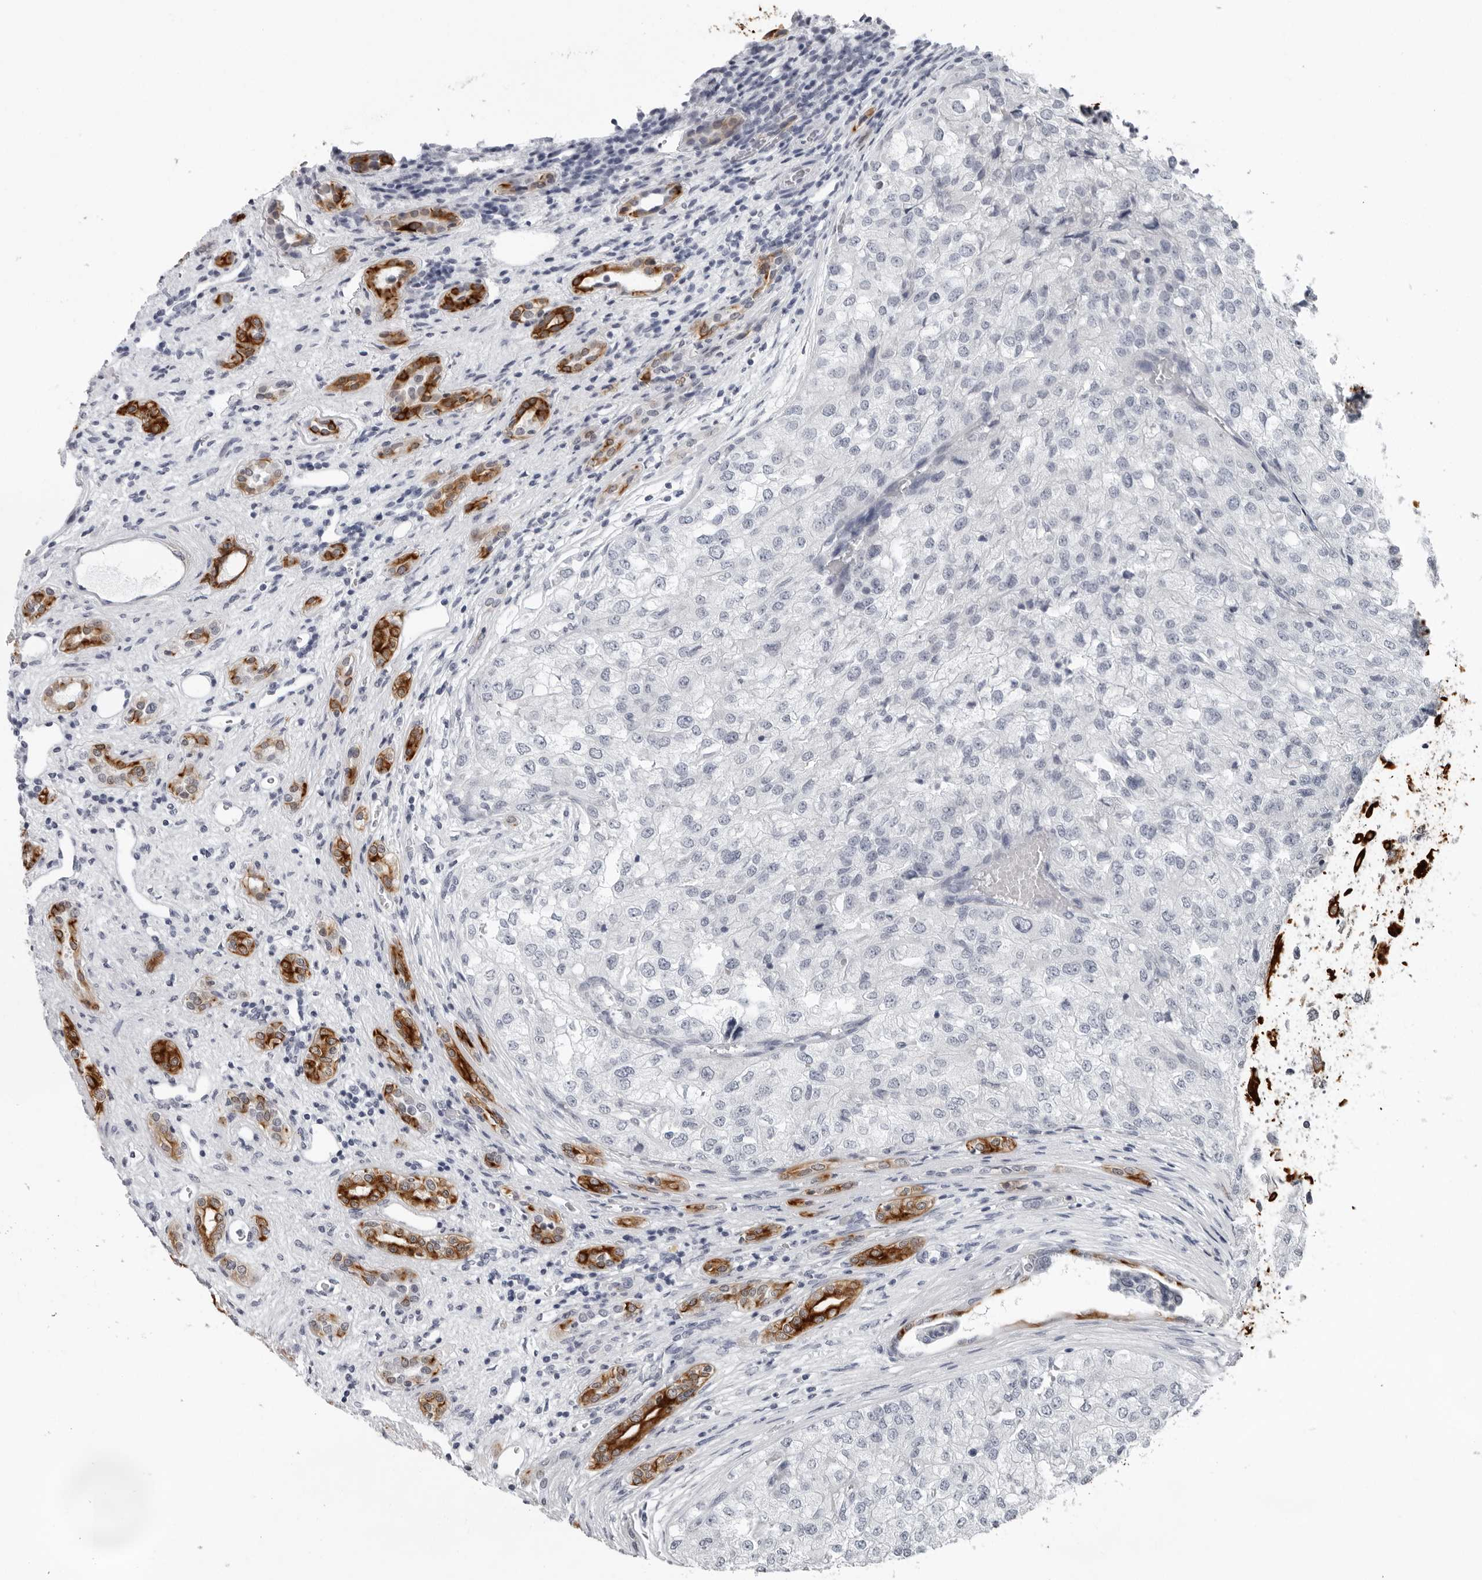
{"staining": {"intensity": "negative", "quantity": "none", "location": "none"}, "tissue": "renal cancer", "cell_type": "Tumor cells", "image_type": "cancer", "snomed": [{"axis": "morphology", "description": "Adenocarcinoma, NOS"}, {"axis": "topography", "description": "Kidney"}], "caption": "IHC photomicrograph of neoplastic tissue: human renal cancer stained with DAB reveals no significant protein expression in tumor cells. (DAB (3,3'-diaminobenzidine) IHC, high magnification).", "gene": "CCDC28B", "patient": {"sex": "female", "age": 54}}